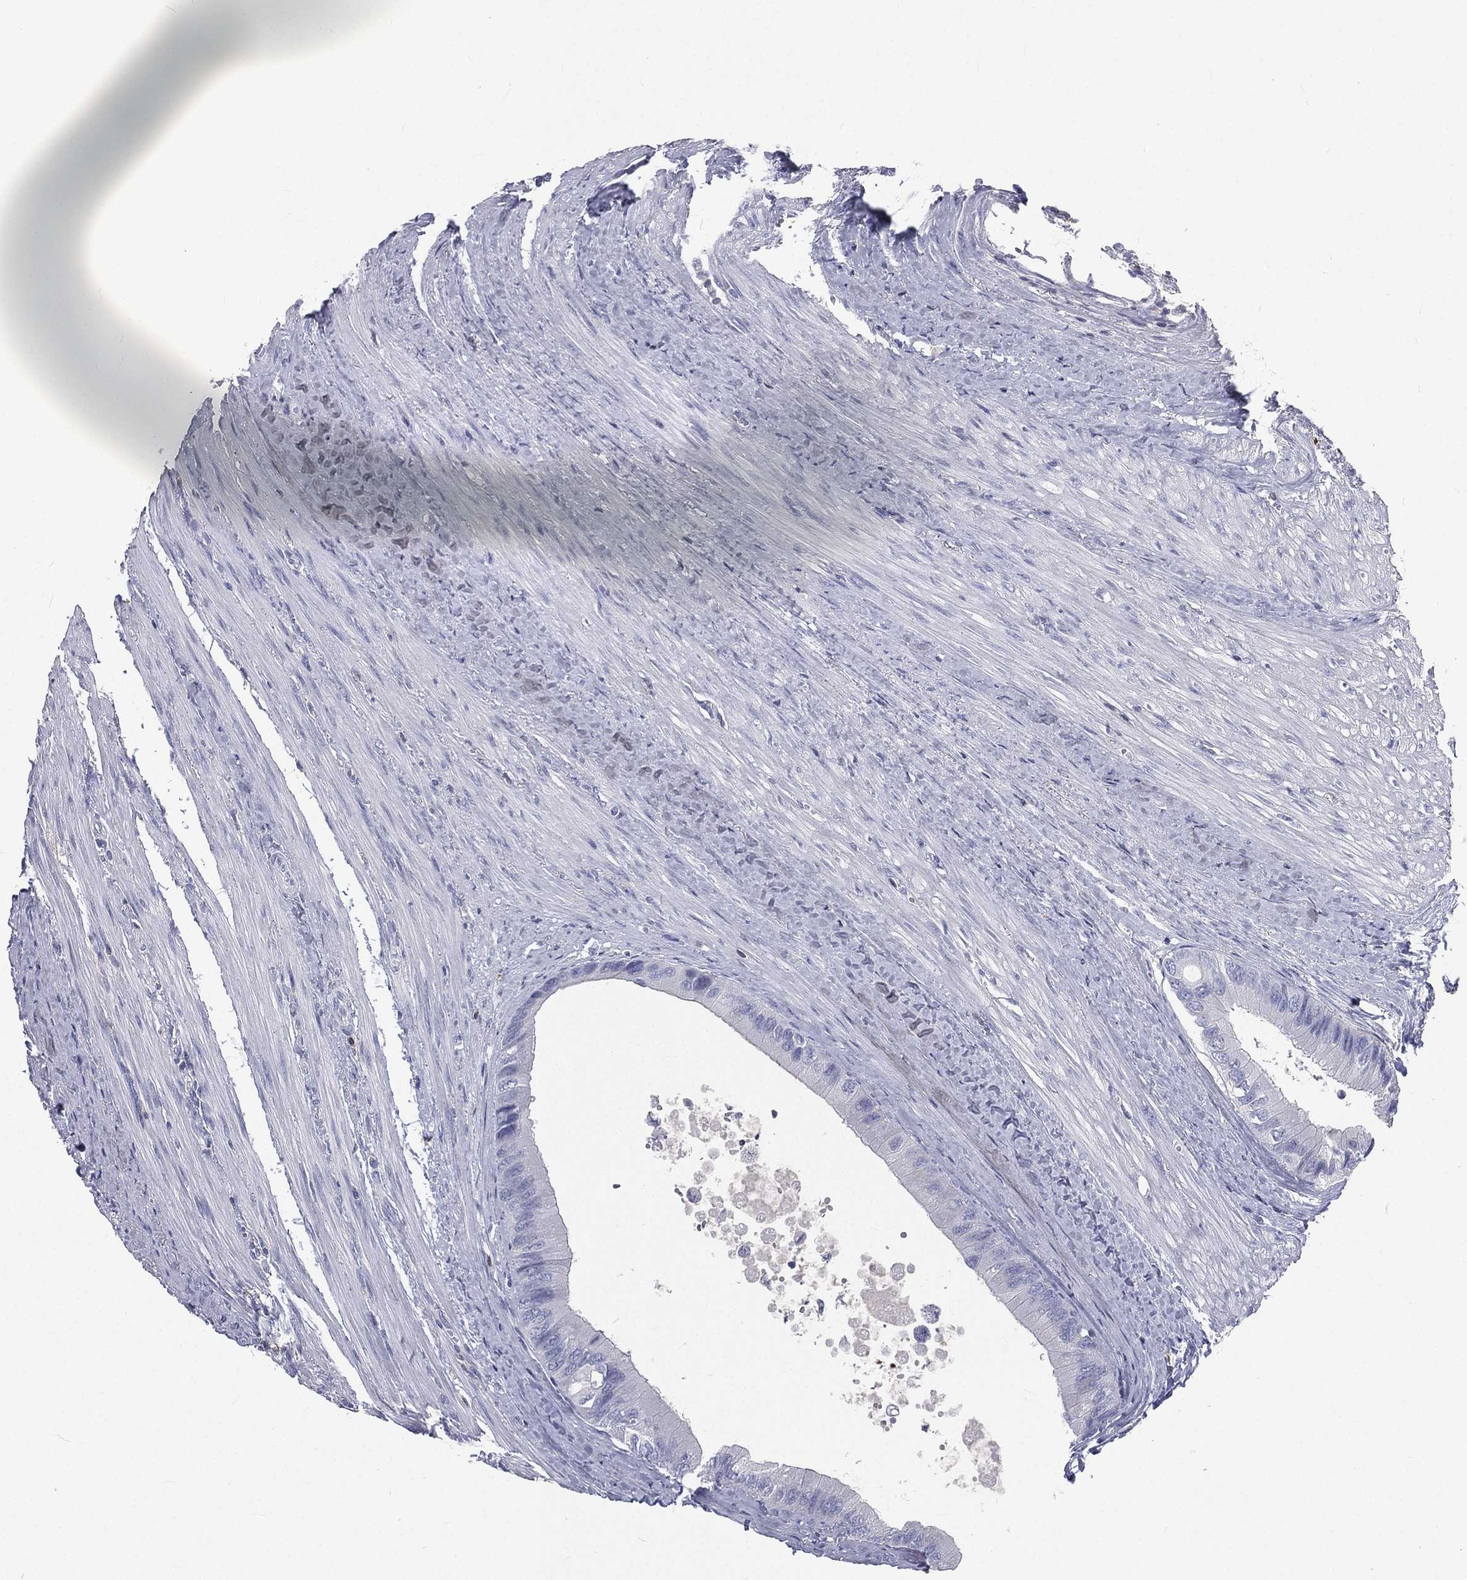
{"staining": {"intensity": "negative", "quantity": "none", "location": "none"}, "tissue": "colorectal cancer", "cell_type": "Tumor cells", "image_type": "cancer", "snomed": [{"axis": "morphology", "description": "Normal tissue, NOS"}, {"axis": "morphology", "description": "Adenocarcinoma, NOS"}, {"axis": "topography", "description": "Colon"}], "caption": "This is an immunohistochemistry (IHC) image of colorectal cancer (adenocarcinoma). There is no positivity in tumor cells.", "gene": "CD3D", "patient": {"sex": "male", "age": 65}}